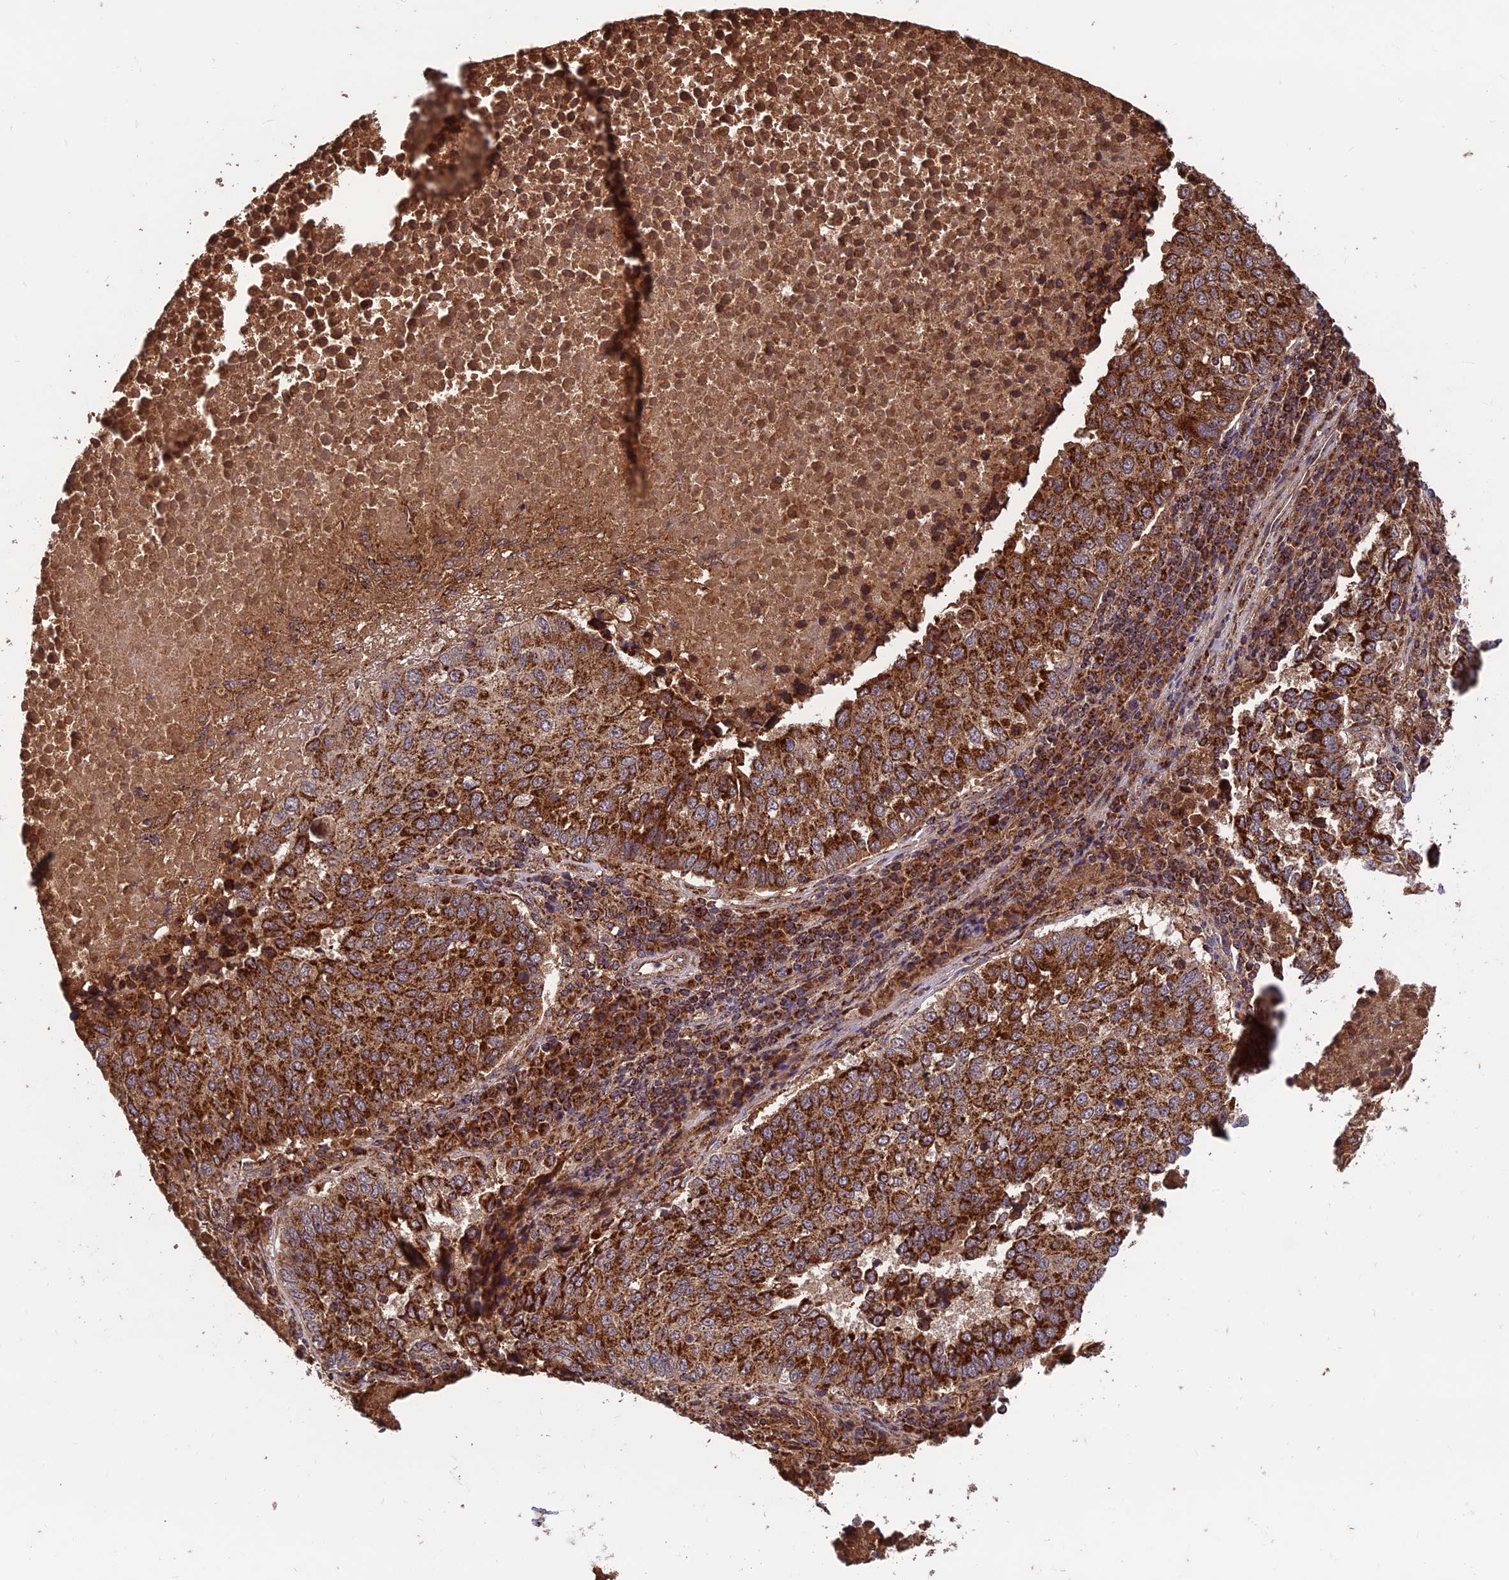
{"staining": {"intensity": "strong", "quantity": ">75%", "location": "cytoplasmic/membranous"}, "tissue": "lung cancer", "cell_type": "Tumor cells", "image_type": "cancer", "snomed": [{"axis": "morphology", "description": "Squamous cell carcinoma, NOS"}, {"axis": "topography", "description": "Lung"}], "caption": "Tumor cells reveal high levels of strong cytoplasmic/membranous positivity in about >75% of cells in human lung cancer (squamous cell carcinoma).", "gene": "CCDC15", "patient": {"sex": "male", "age": 73}}